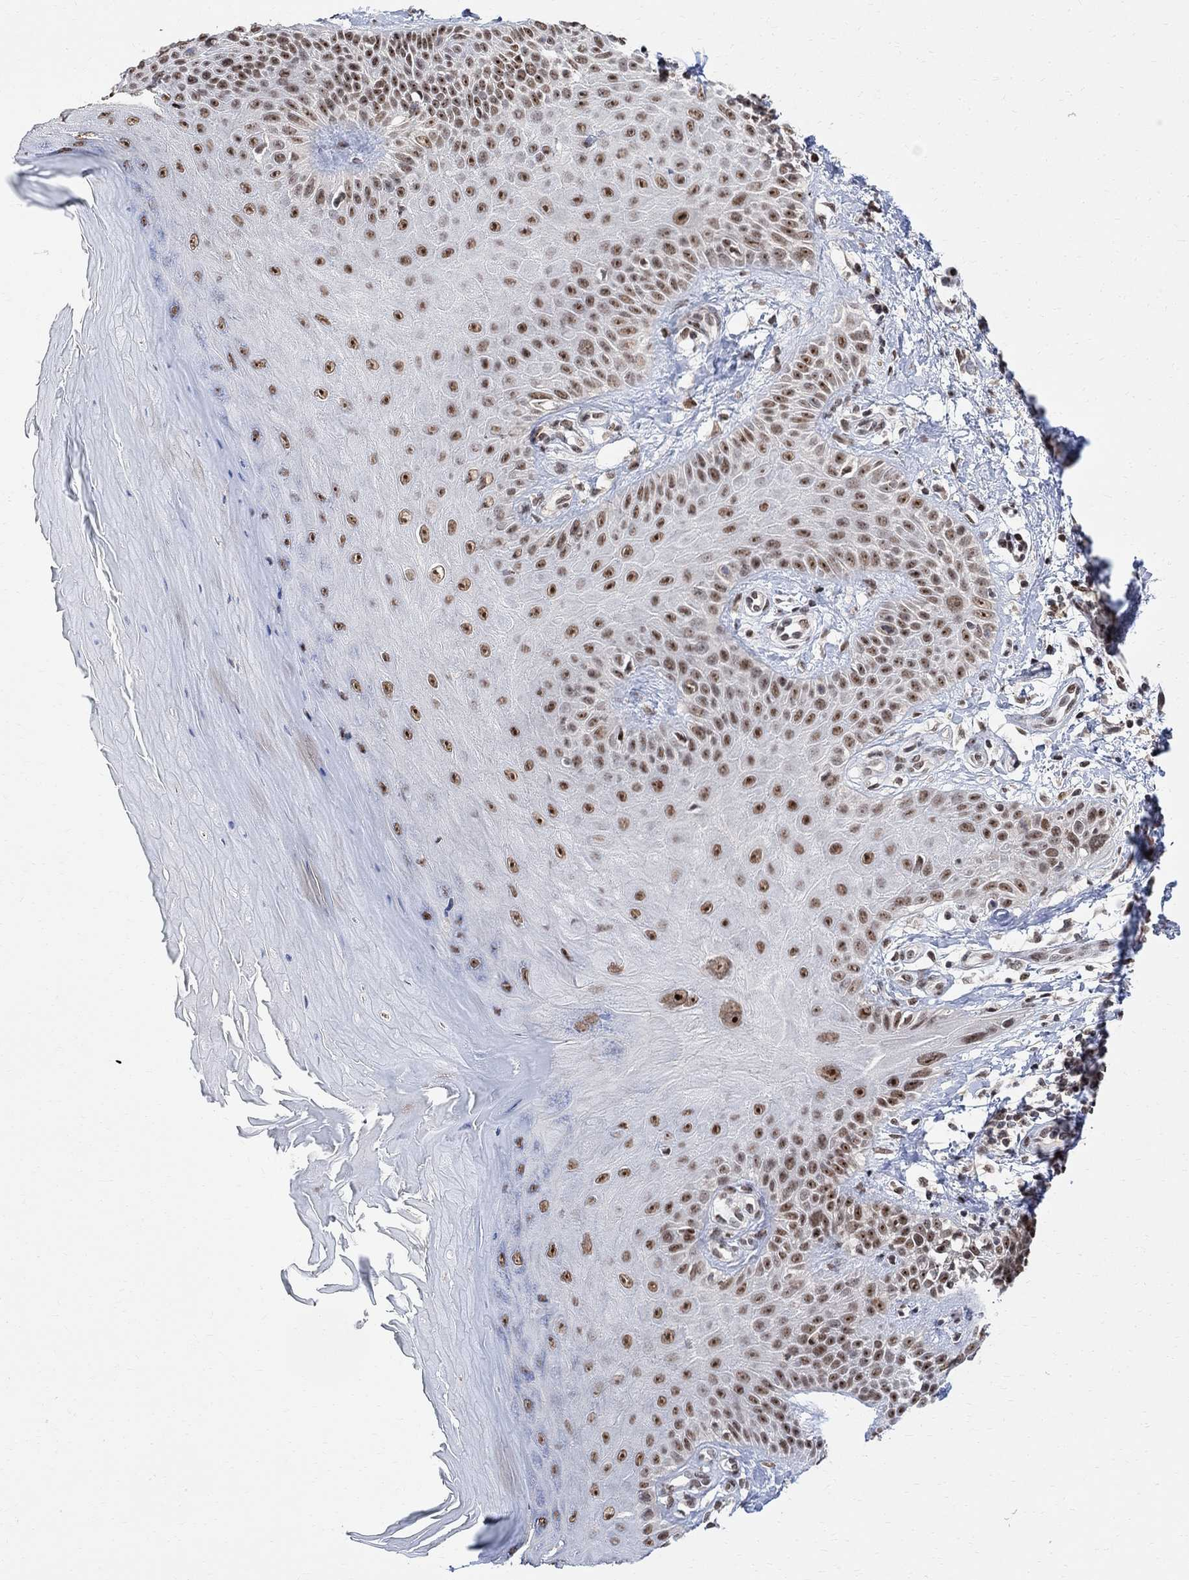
{"staining": {"intensity": "moderate", "quantity": "<25%", "location": "nuclear"}, "tissue": "skin", "cell_type": "Fibroblasts", "image_type": "normal", "snomed": [{"axis": "morphology", "description": "Normal tissue, NOS"}, {"axis": "morphology", "description": "Inflammation, NOS"}, {"axis": "morphology", "description": "Fibrosis, NOS"}, {"axis": "topography", "description": "Skin"}], "caption": "Skin was stained to show a protein in brown. There is low levels of moderate nuclear positivity in about <25% of fibroblasts.", "gene": "E4F1", "patient": {"sex": "male", "age": 71}}